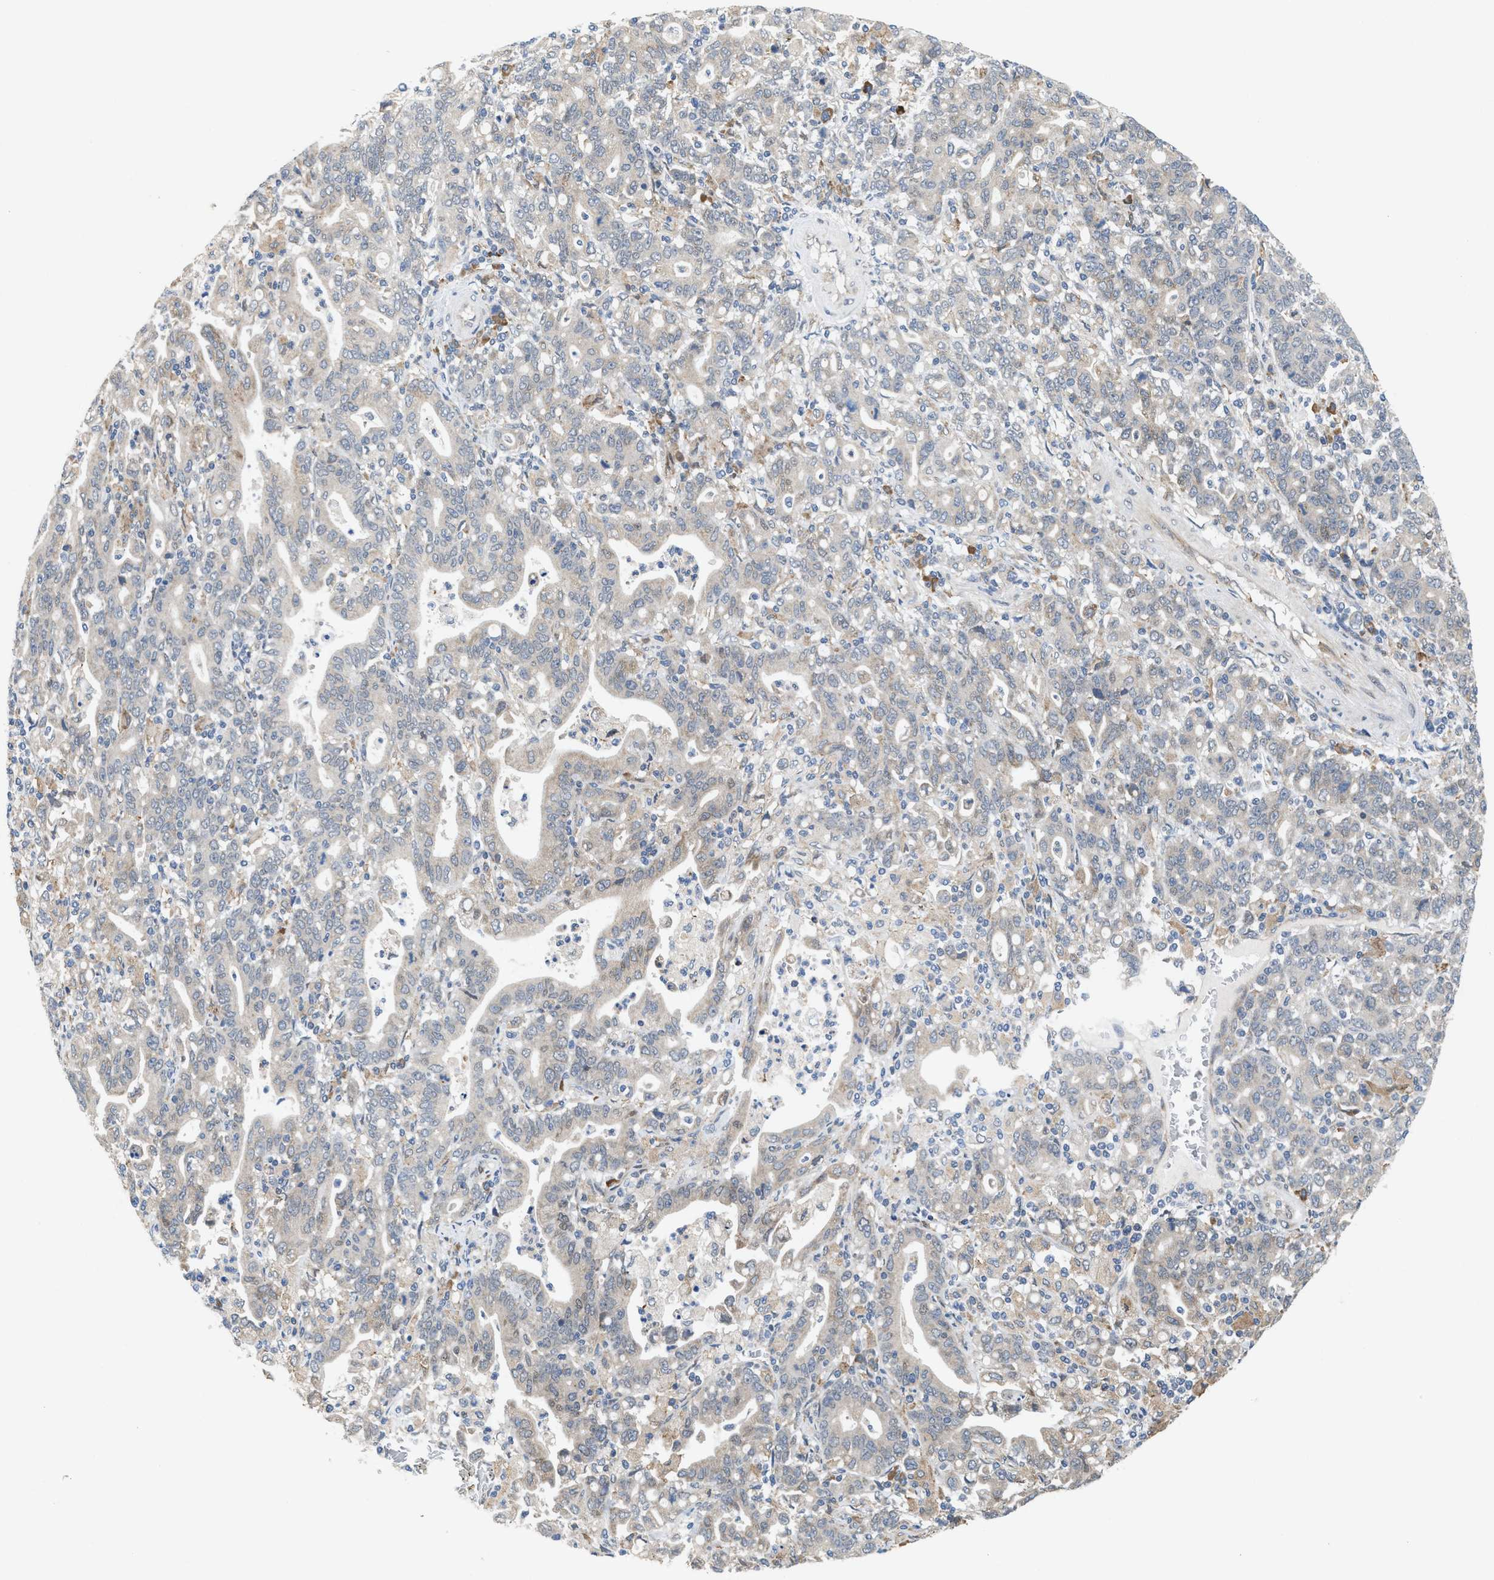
{"staining": {"intensity": "weak", "quantity": "<25%", "location": "cytoplasmic/membranous"}, "tissue": "stomach cancer", "cell_type": "Tumor cells", "image_type": "cancer", "snomed": [{"axis": "morphology", "description": "Adenocarcinoma, NOS"}, {"axis": "topography", "description": "Stomach, upper"}], "caption": "Tumor cells show no significant expression in stomach cancer.", "gene": "MFSD6", "patient": {"sex": "male", "age": 69}}